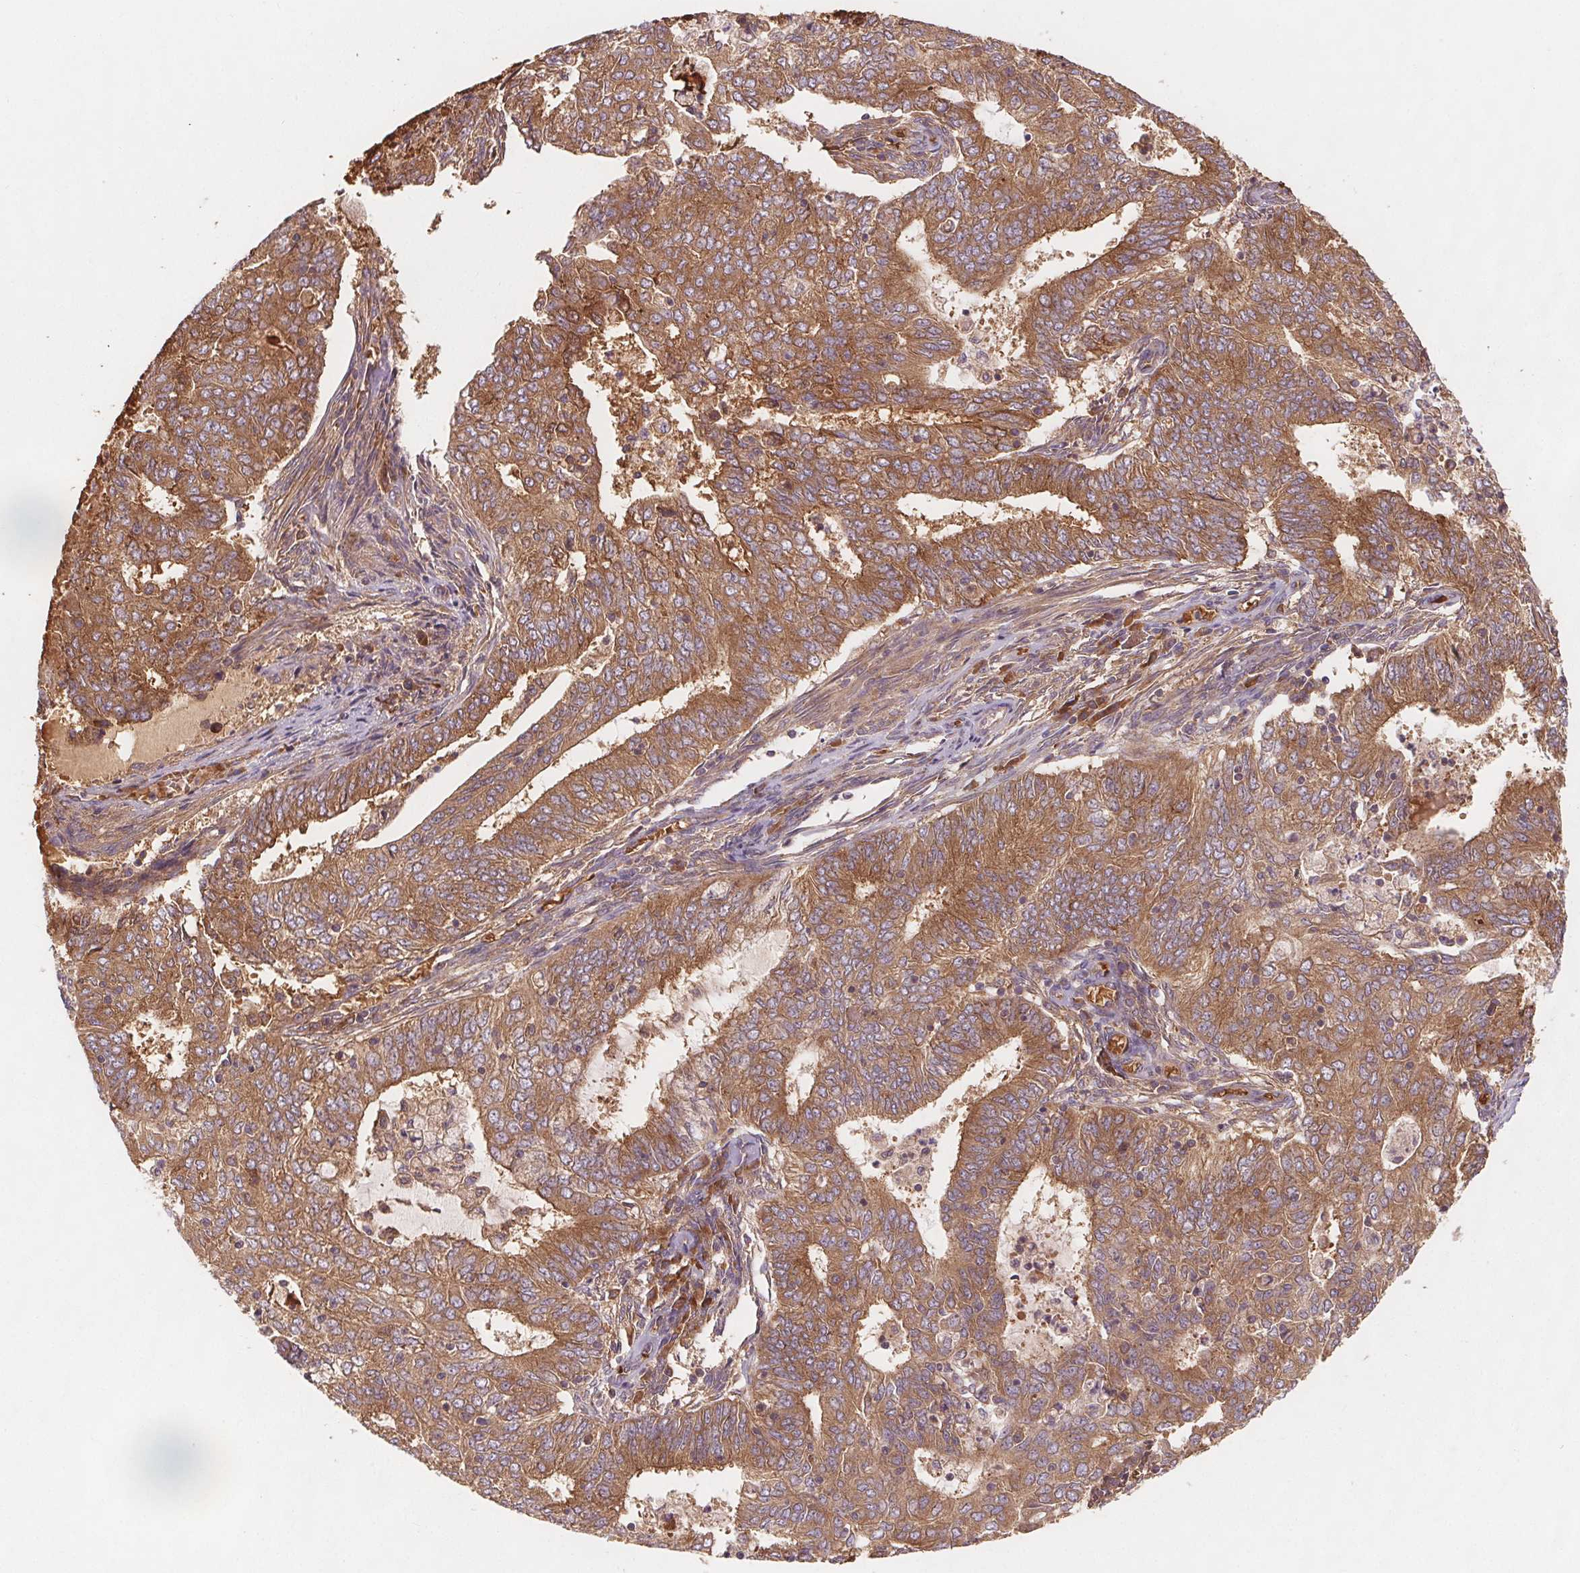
{"staining": {"intensity": "moderate", "quantity": ">75%", "location": "cytoplasmic/membranous"}, "tissue": "endometrial cancer", "cell_type": "Tumor cells", "image_type": "cancer", "snomed": [{"axis": "morphology", "description": "Adenocarcinoma, NOS"}, {"axis": "topography", "description": "Endometrium"}], "caption": "There is medium levels of moderate cytoplasmic/membranous positivity in tumor cells of adenocarcinoma (endometrial), as demonstrated by immunohistochemical staining (brown color).", "gene": "EIF3D", "patient": {"sex": "female", "age": 62}}